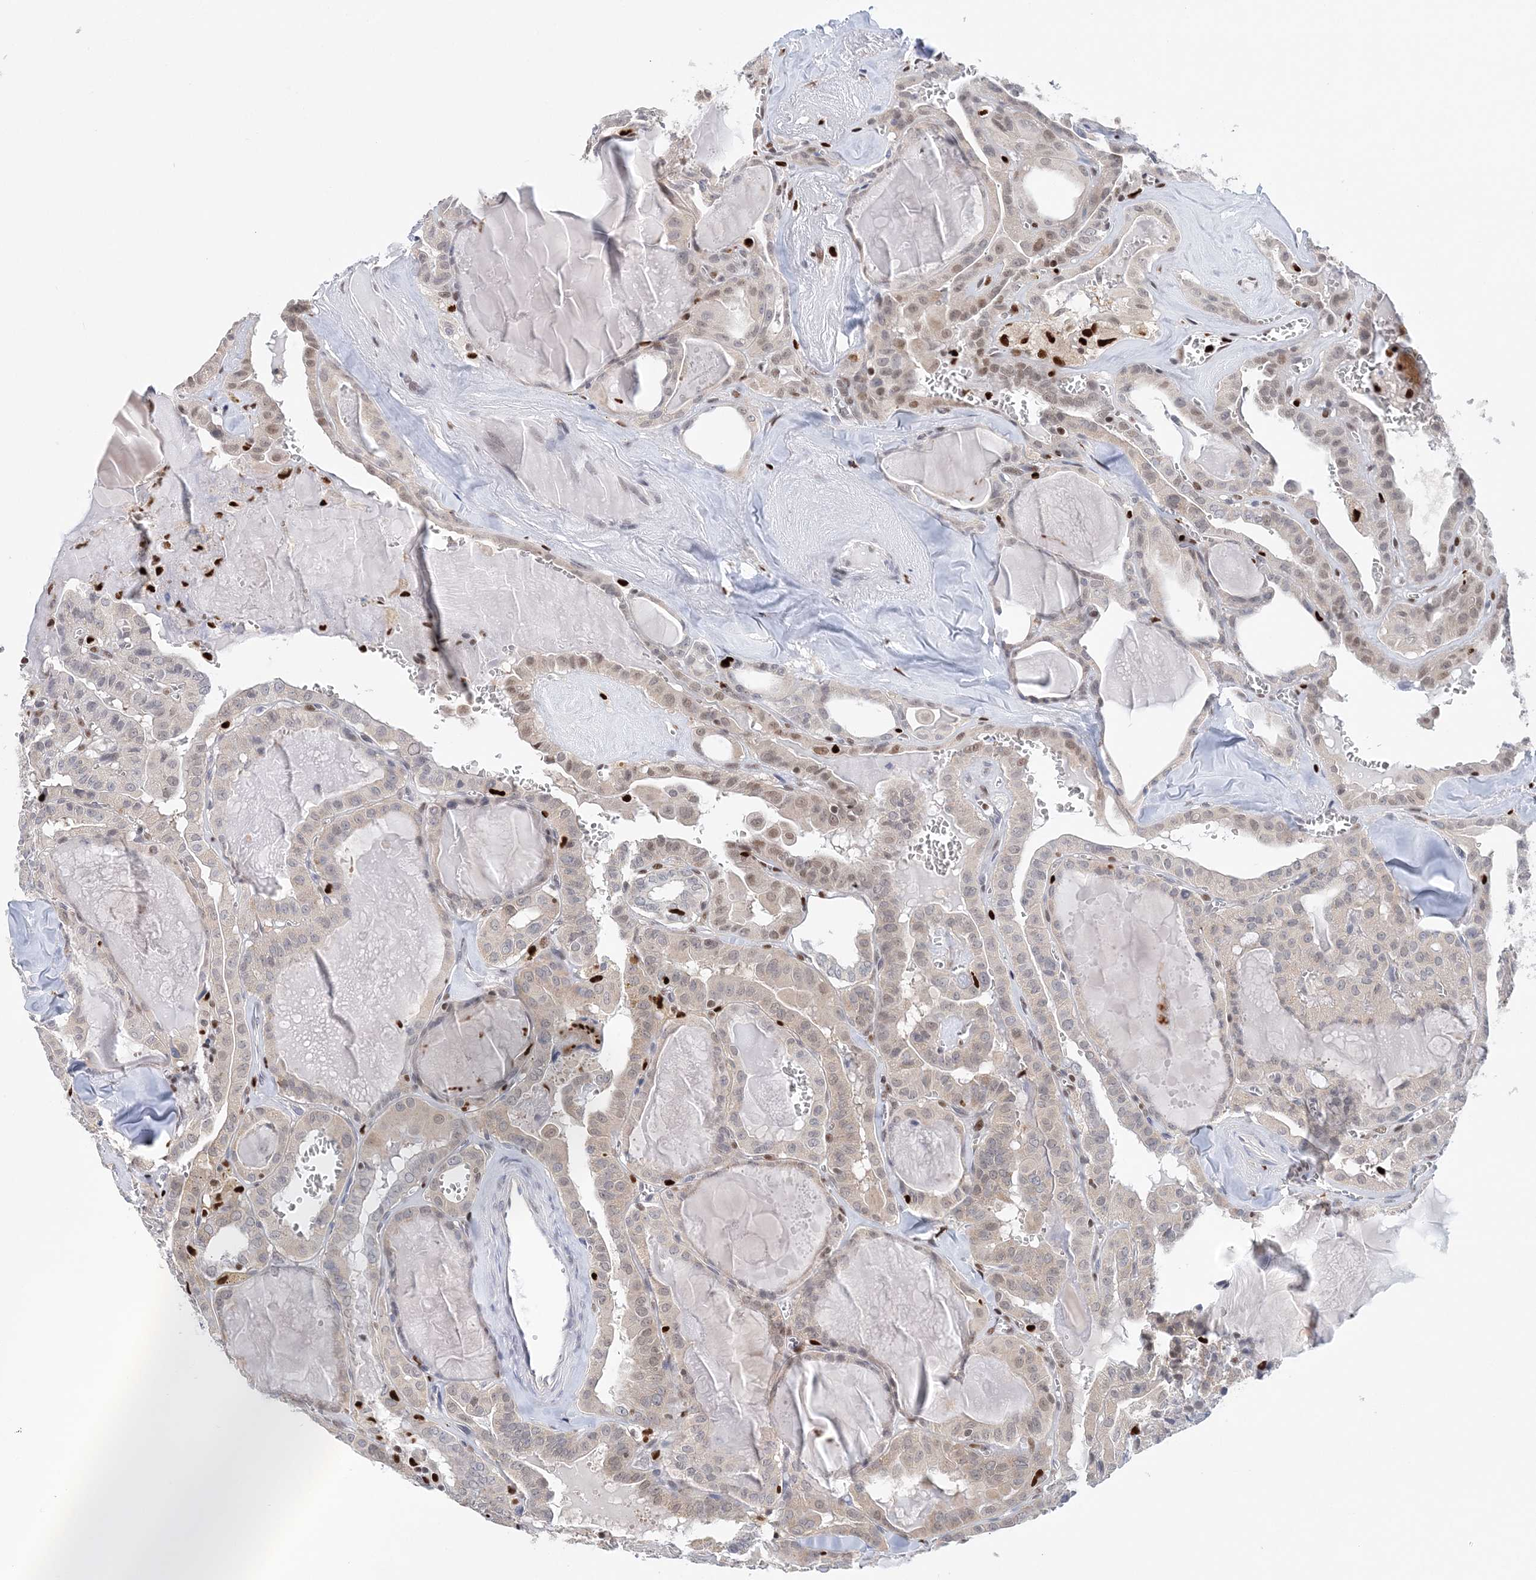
{"staining": {"intensity": "weak", "quantity": "<25%", "location": "nuclear"}, "tissue": "thyroid cancer", "cell_type": "Tumor cells", "image_type": "cancer", "snomed": [{"axis": "morphology", "description": "Papillary adenocarcinoma, NOS"}, {"axis": "topography", "description": "Thyroid gland"}], "caption": "Immunohistochemistry (IHC) histopathology image of neoplastic tissue: human thyroid cancer stained with DAB exhibits no significant protein positivity in tumor cells. (DAB (3,3'-diaminobenzidine) immunohistochemistry (IHC) visualized using brightfield microscopy, high magnification).", "gene": "NIT2", "patient": {"sex": "male", "age": 52}}